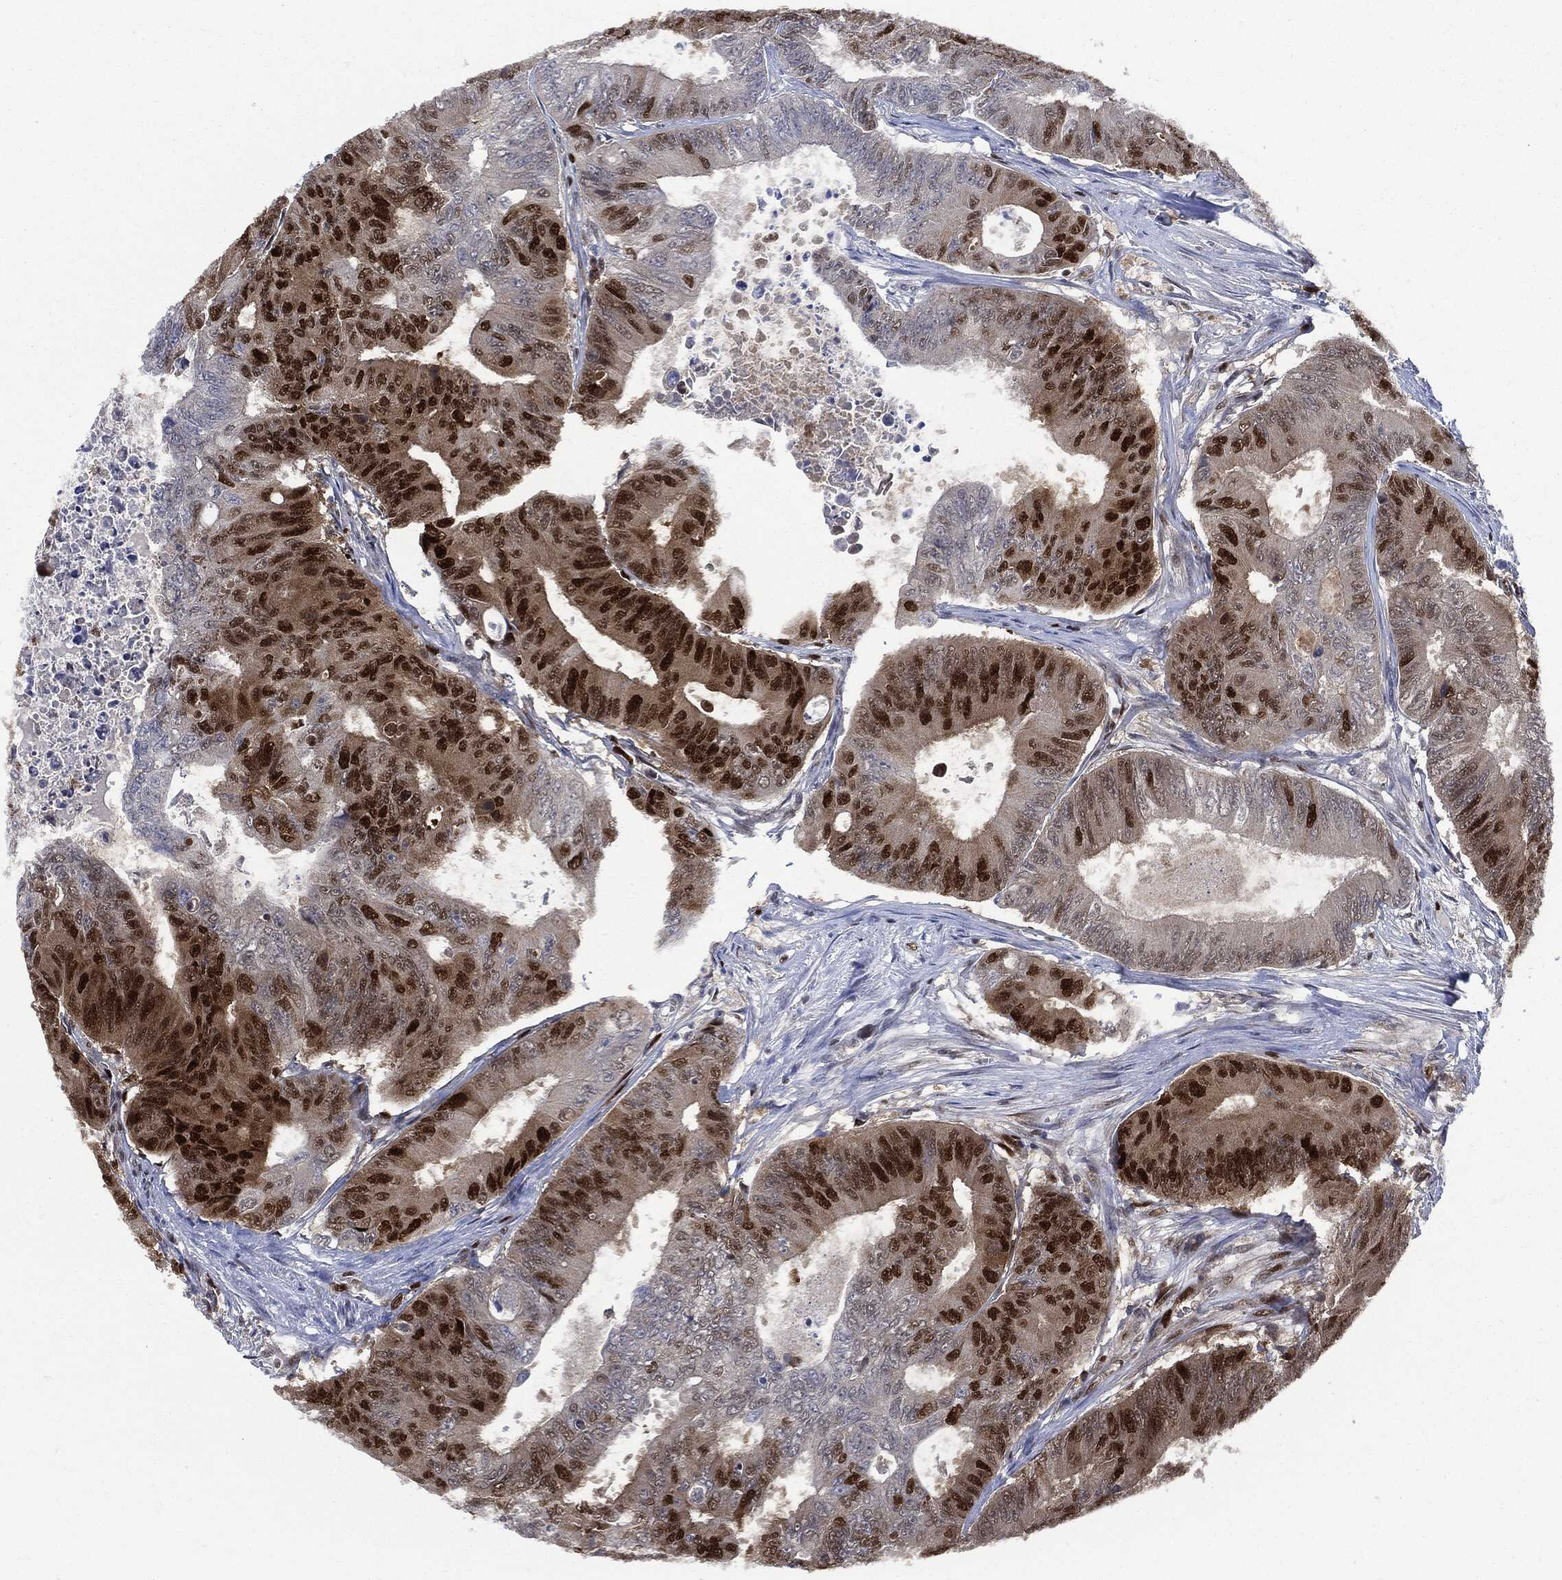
{"staining": {"intensity": "strong", "quantity": "25%-75%", "location": "nuclear"}, "tissue": "colorectal cancer", "cell_type": "Tumor cells", "image_type": "cancer", "snomed": [{"axis": "morphology", "description": "Adenocarcinoma, NOS"}, {"axis": "topography", "description": "Colon"}], "caption": "An IHC photomicrograph of tumor tissue is shown. Protein staining in brown shows strong nuclear positivity in adenocarcinoma (colorectal) within tumor cells. (DAB (3,3'-diaminobenzidine) = brown stain, brightfield microscopy at high magnification).", "gene": "PCNA", "patient": {"sex": "female", "age": 48}}